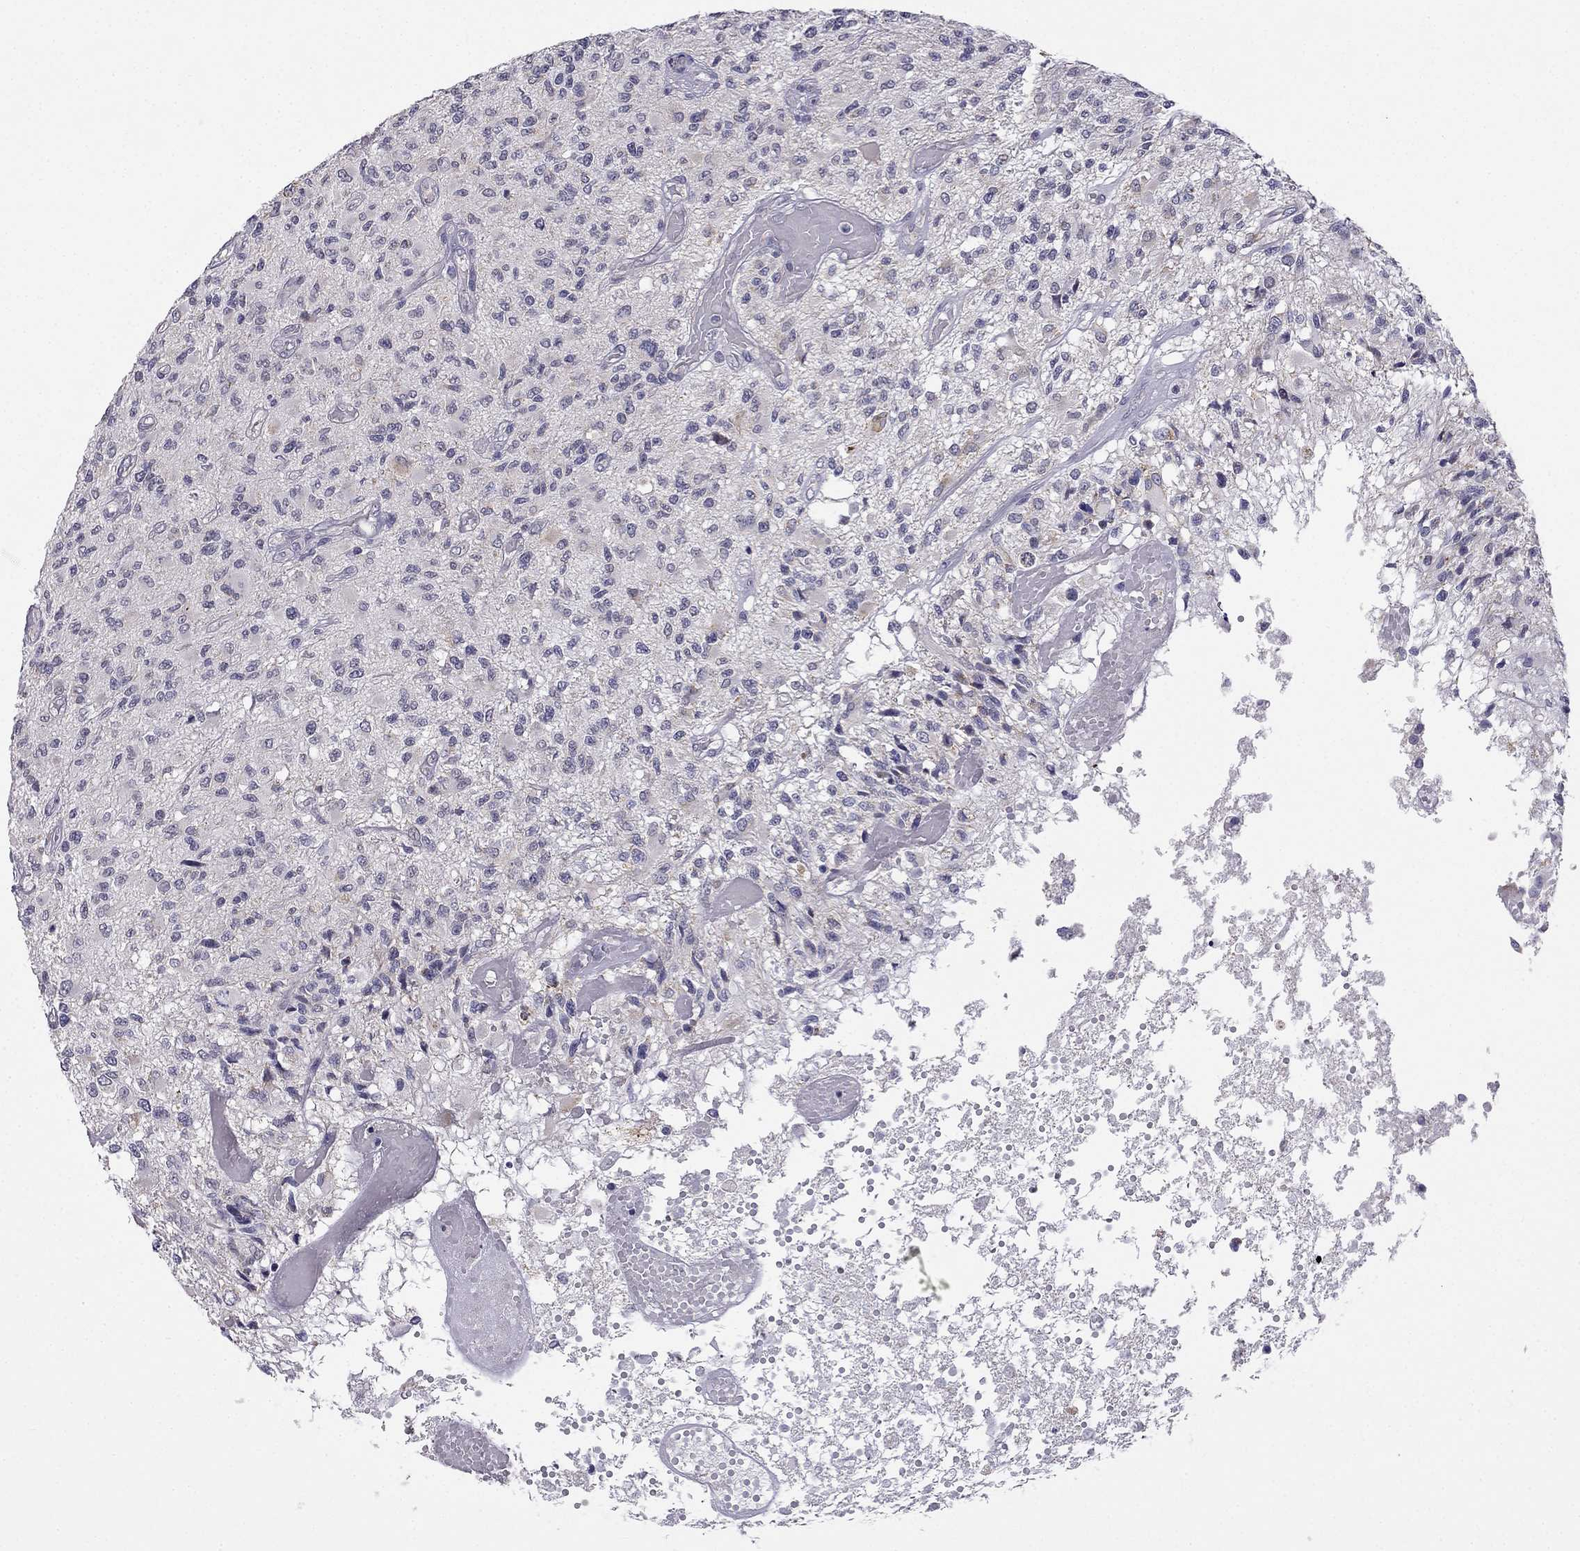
{"staining": {"intensity": "negative", "quantity": "none", "location": "none"}, "tissue": "glioma", "cell_type": "Tumor cells", "image_type": "cancer", "snomed": [{"axis": "morphology", "description": "Glioma, malignant, High grade"}, {"axis": "topography", "description": "Brain"}], "caption": "Glioma stained for a protein using immunohistochemistry displays no expression tumor cells.", "gene": "C5orf49", "patient": {"sex": "female", "age": 63}}